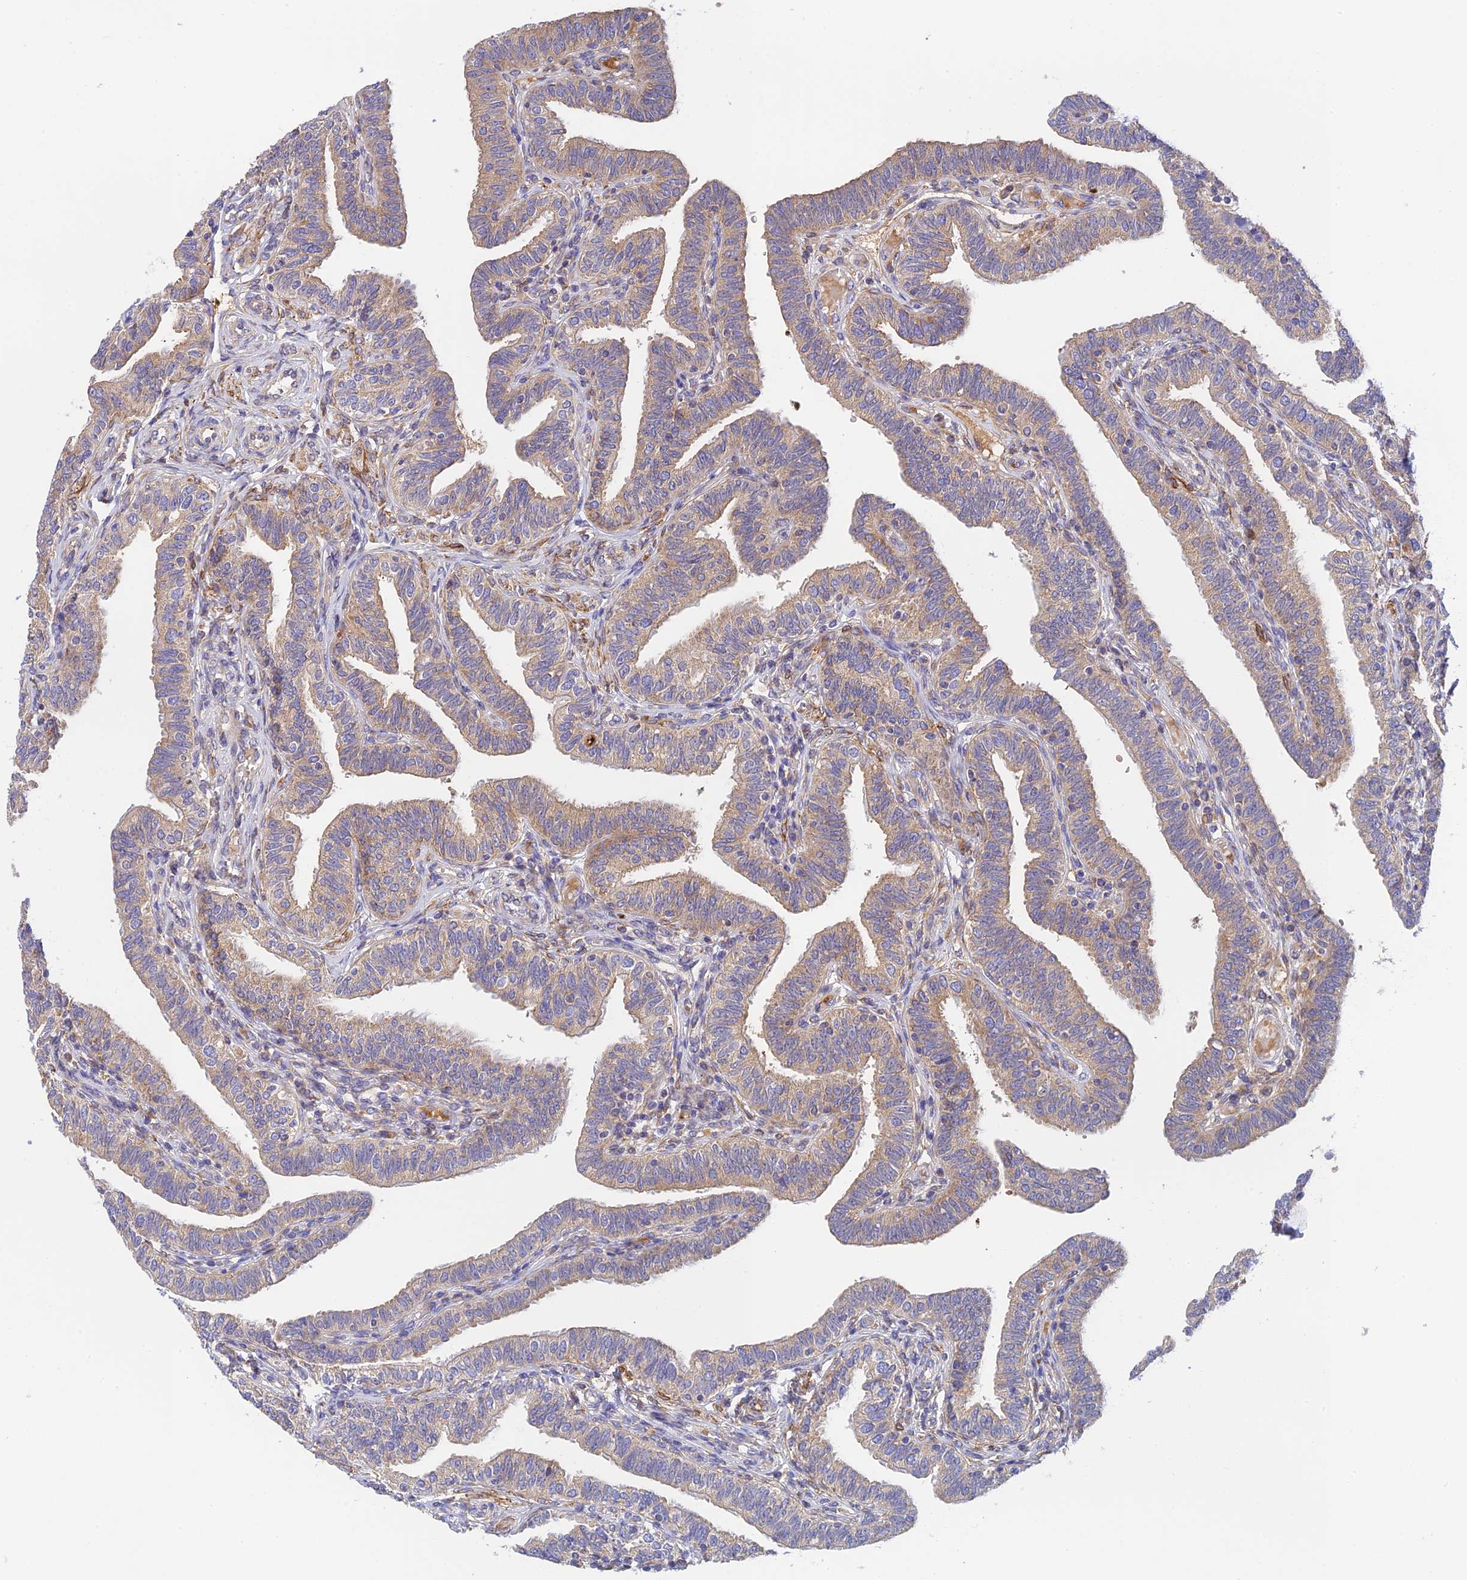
{"staining": {"intensity": "moderate", "quantity": "25%-75%", "location": "cytoplasmic/membranous"}, "tissue": "fallopian tube", "cell_type": "Glandular cells", "image_type": "normal", "snomed": [{"axis": "morphology", "description": "Normal tissue, NOS"}, {"axis": "topography", "description": "Fallopian tube"}], "caption": "A brown stain labels moderate cytoplasmic/membranous positivity of a protein in glandular cells of unremarkable fallopian tube.", "gene": "RANBP6", "patient": {"sex": "female", "age": 39}}